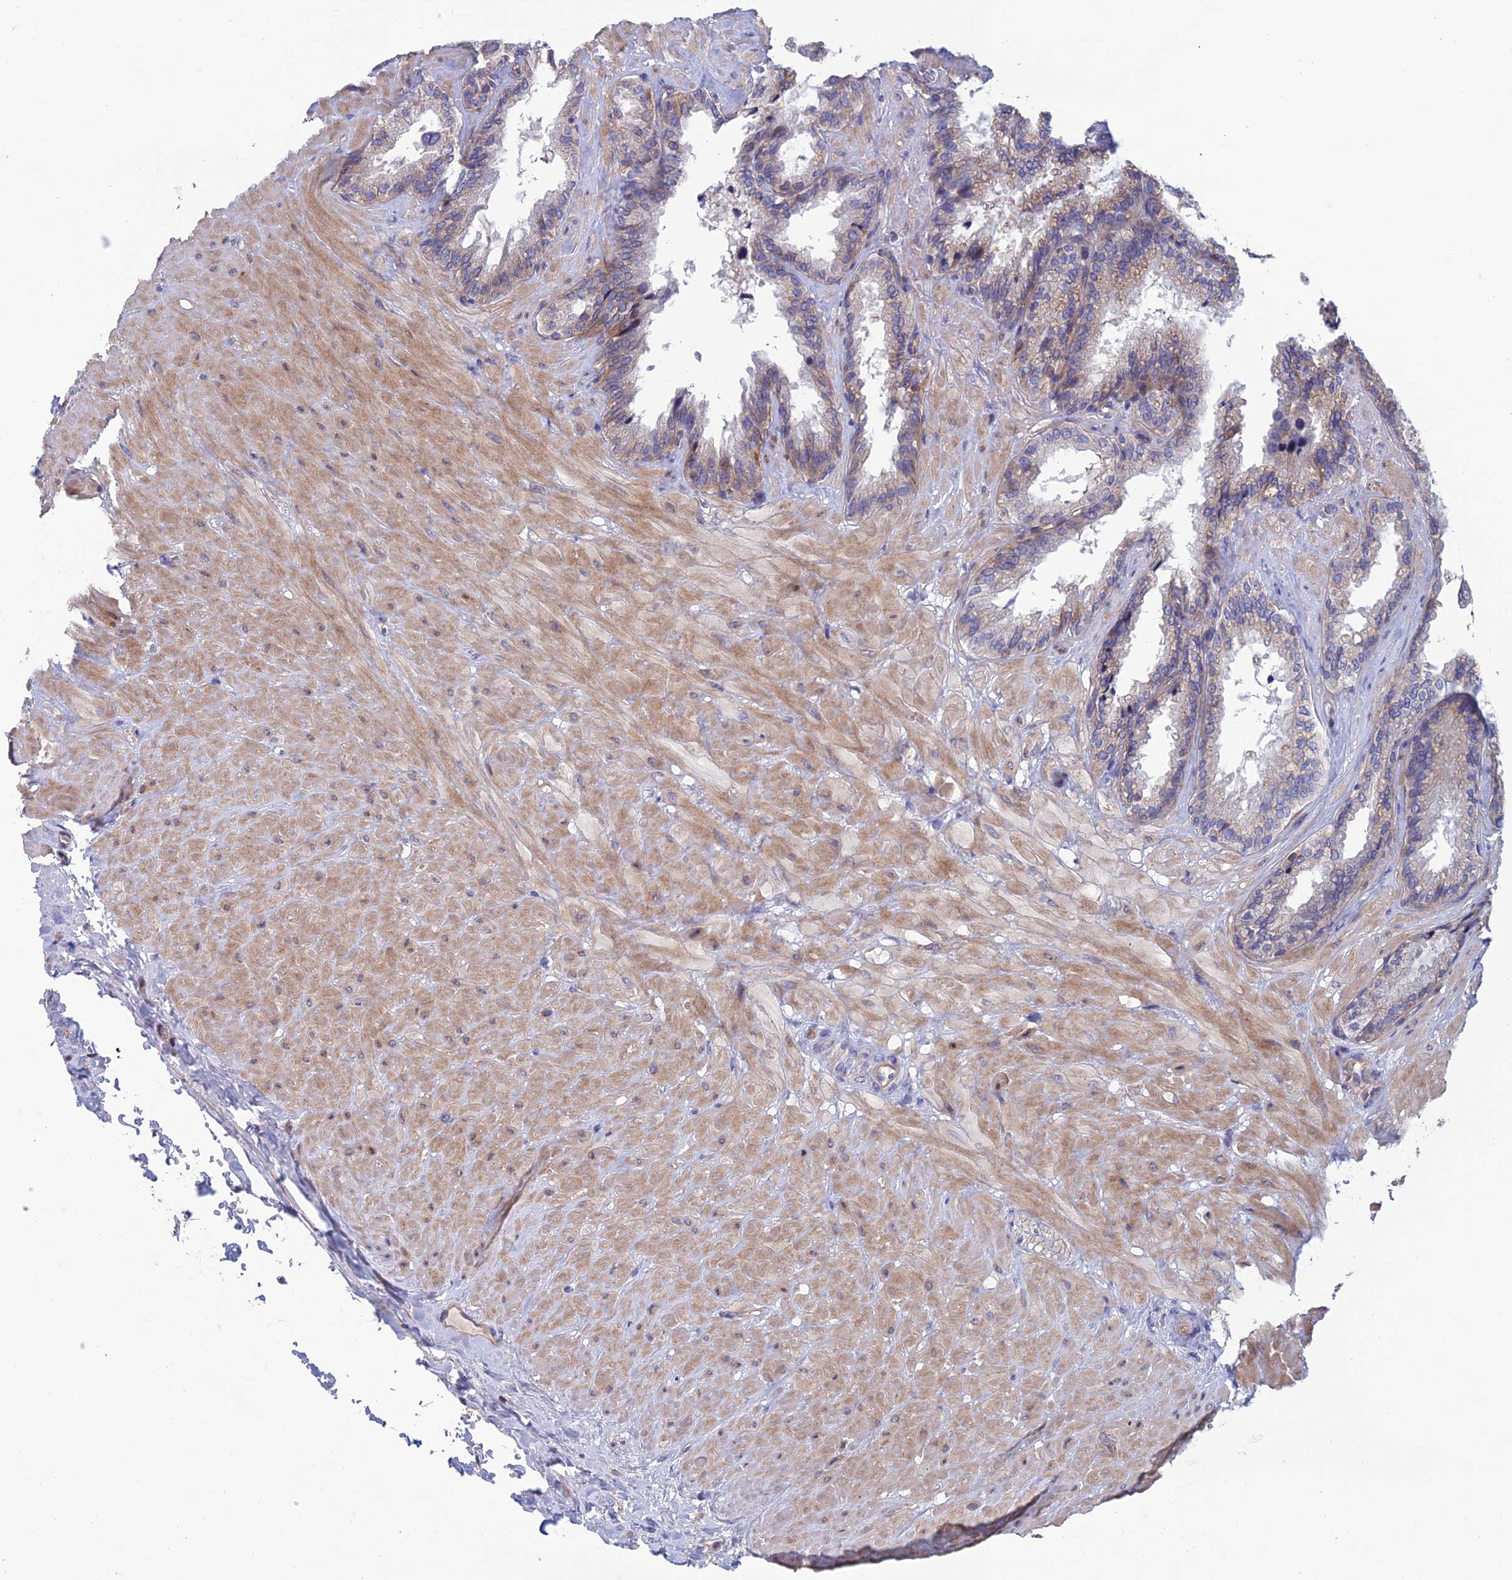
{"staining": {"intensity": "moderate", "quantity": "25%-75%", "location": "cytoplasmic/membranous"}, "tissue": "seminal vesicle", "cell_type": "Glandular cells", "image_type": "normal", "snomed": [{"axis": "morphology", "description": "Normal tissue, NOS"}, {"axis": "topography", "description": "Seminal veicle"}], "caption": "About 25%-75% of glandular cells in benign human seminal vesicle exhibit moderate cytoplasmic/membranous protein expression as visualized by brown immunohistochemical staining.", "gene": "USP37", "patient": {"sex": "male", "age": 46}}